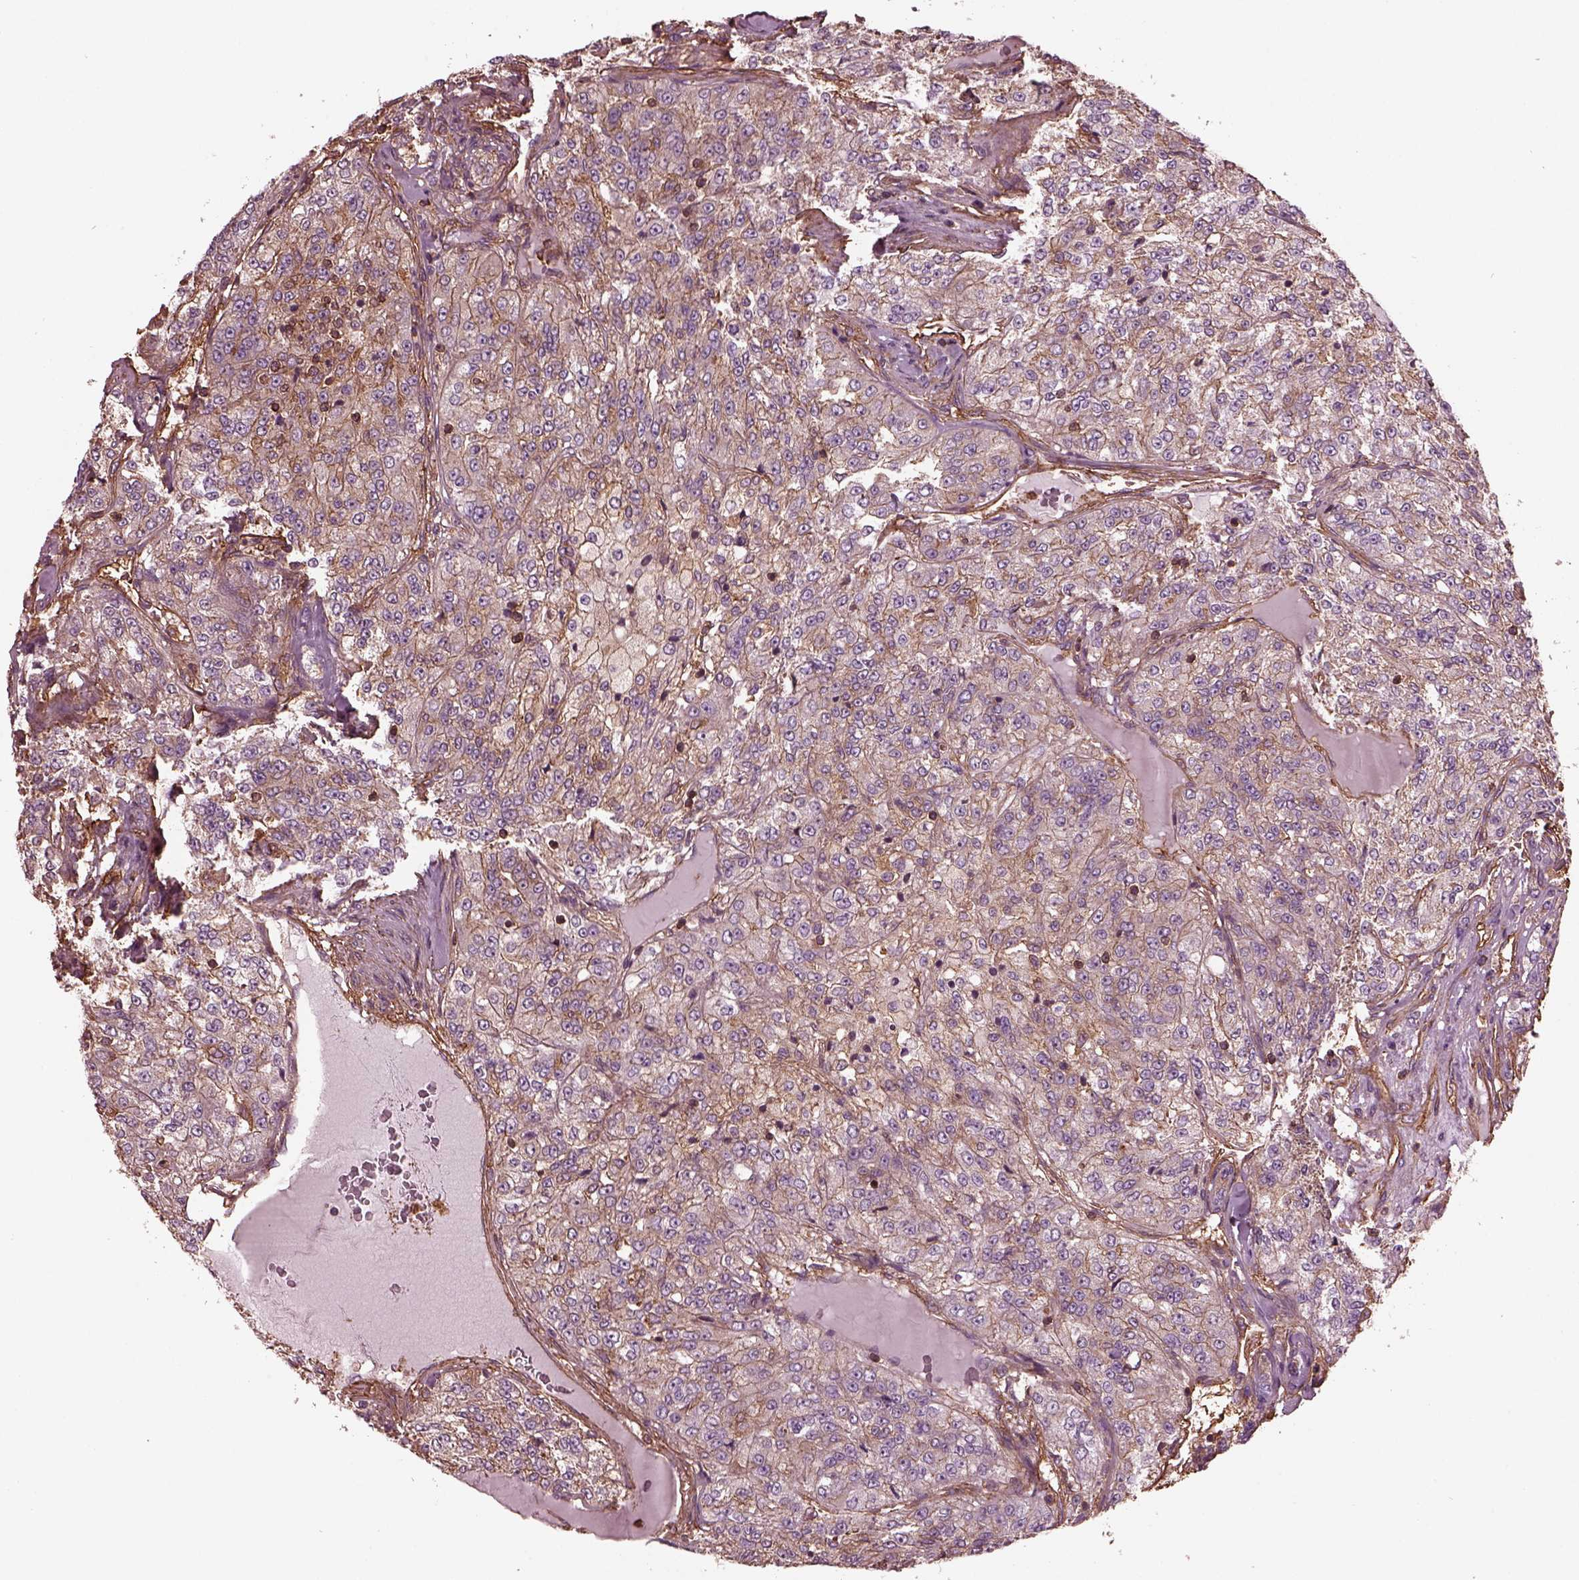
{"staining": {"intensity": "weak", "quantity": ">75%", "location": "cytoplasmic/membranous"}, "tissue": "renal cancer", "cell_type": "Tumor cells", "image_type": "cancer", "snomed": [{"axis": "morphology", "description": "Adenocarcinoma, NOS"}, {"axis": "topography", "description": "Kidney"}], "caption": "Human adenocarcinoma (renal) stained for a protein (brown) demonstrates weak cytoplasmic/membranous positive expression in approximately >75% of tumor cells.", "gene": "MYL6", "patient": {"sex": "female", "age": 63}}